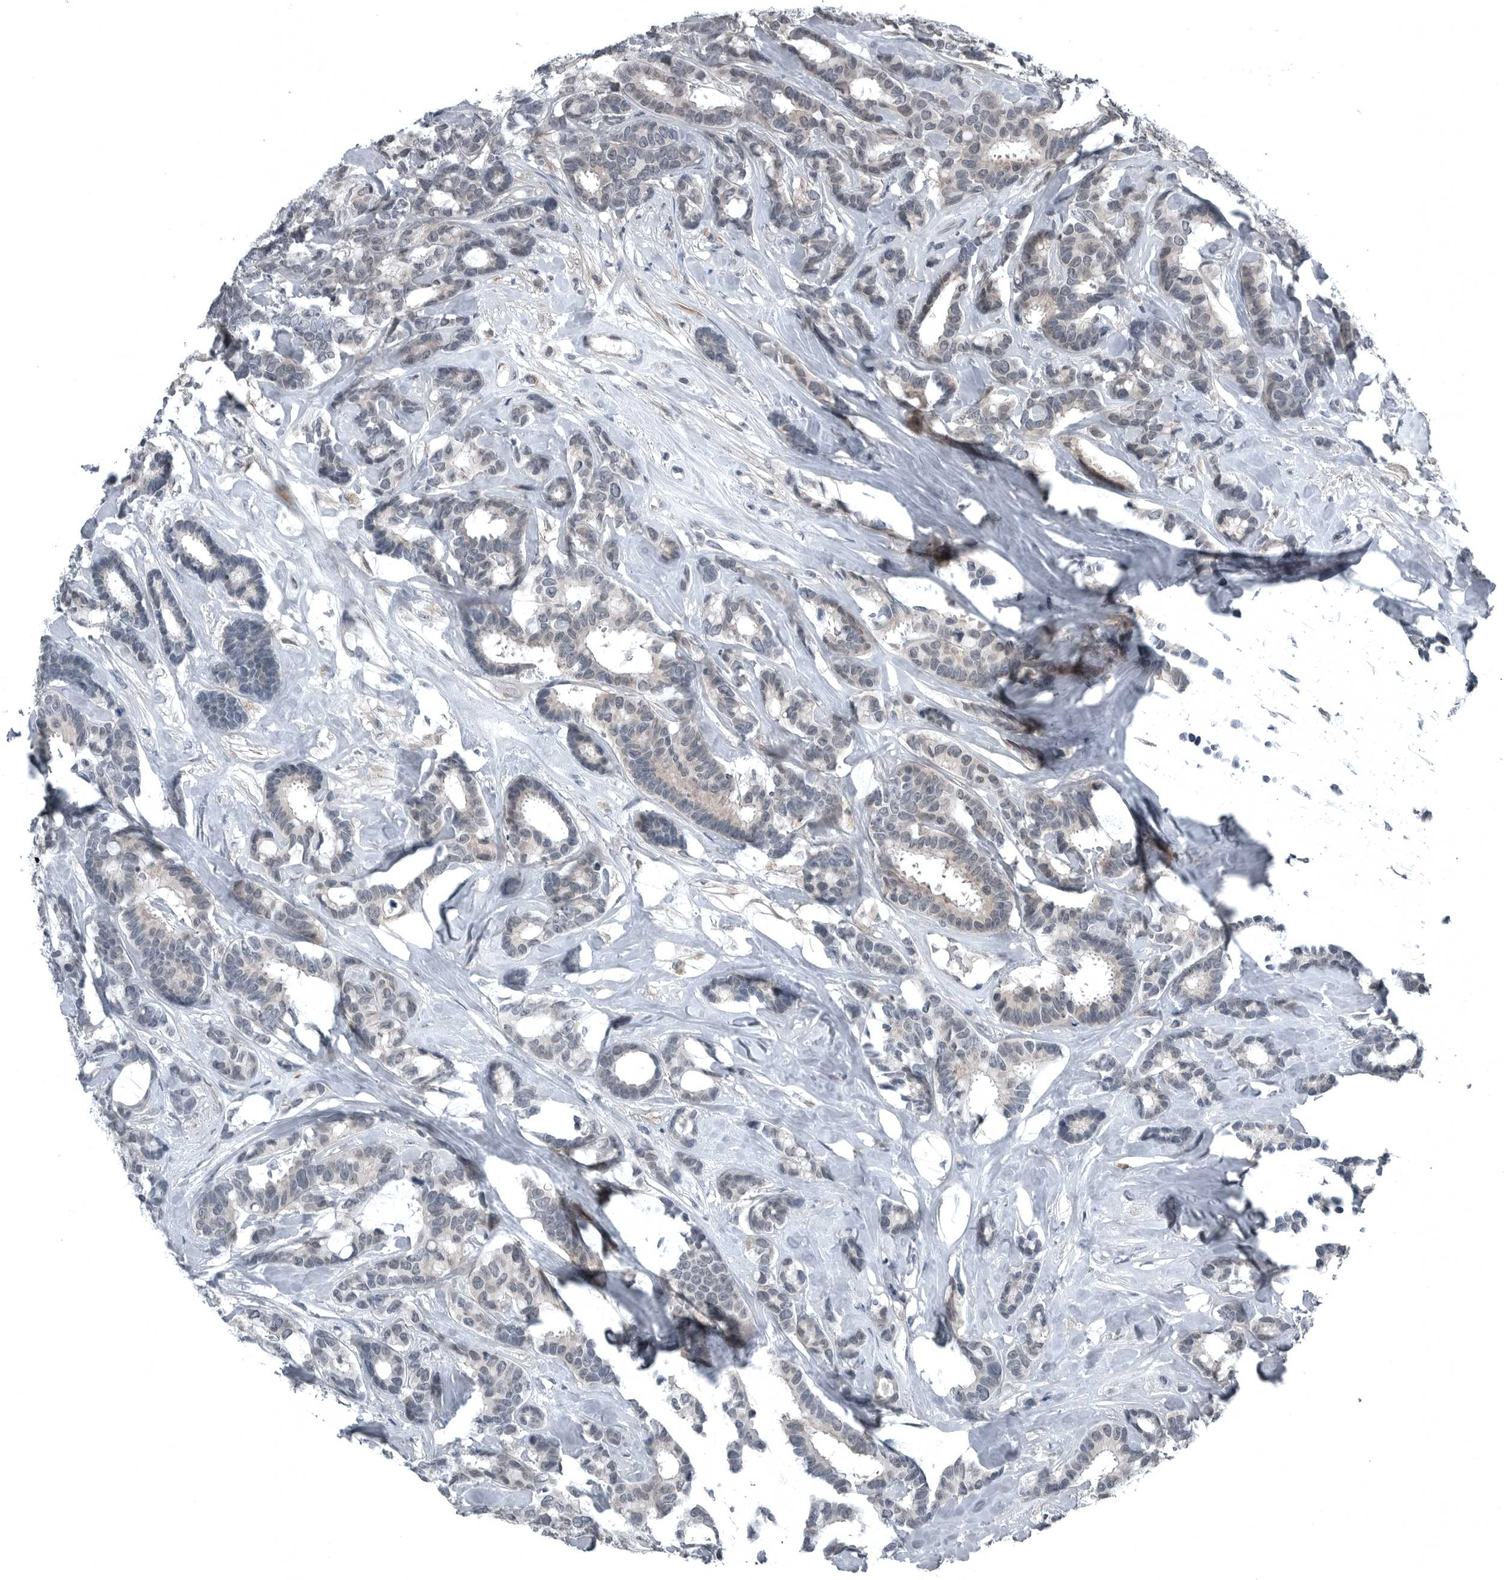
{"staining": {"intensity": "negative", "quantity": "none", "location": "none"}, "tissue": "breast cancer", "cell_type": "Tumor cells", "image_type": "cancer", "snomed": [{"axis": "morphology", "description": "Duct carcinoma"}, {"axis": "topography", "description": "Breast"}], "caption": "Tumor cells are negative for protein expression in human breast intraductal carcinoma. (DAB (3,3'-diaminobenzidine) immunohistochemistry (IHC), high magnification).", "gene": "GAK", "patient": {"sex": "female", "age": 87}}